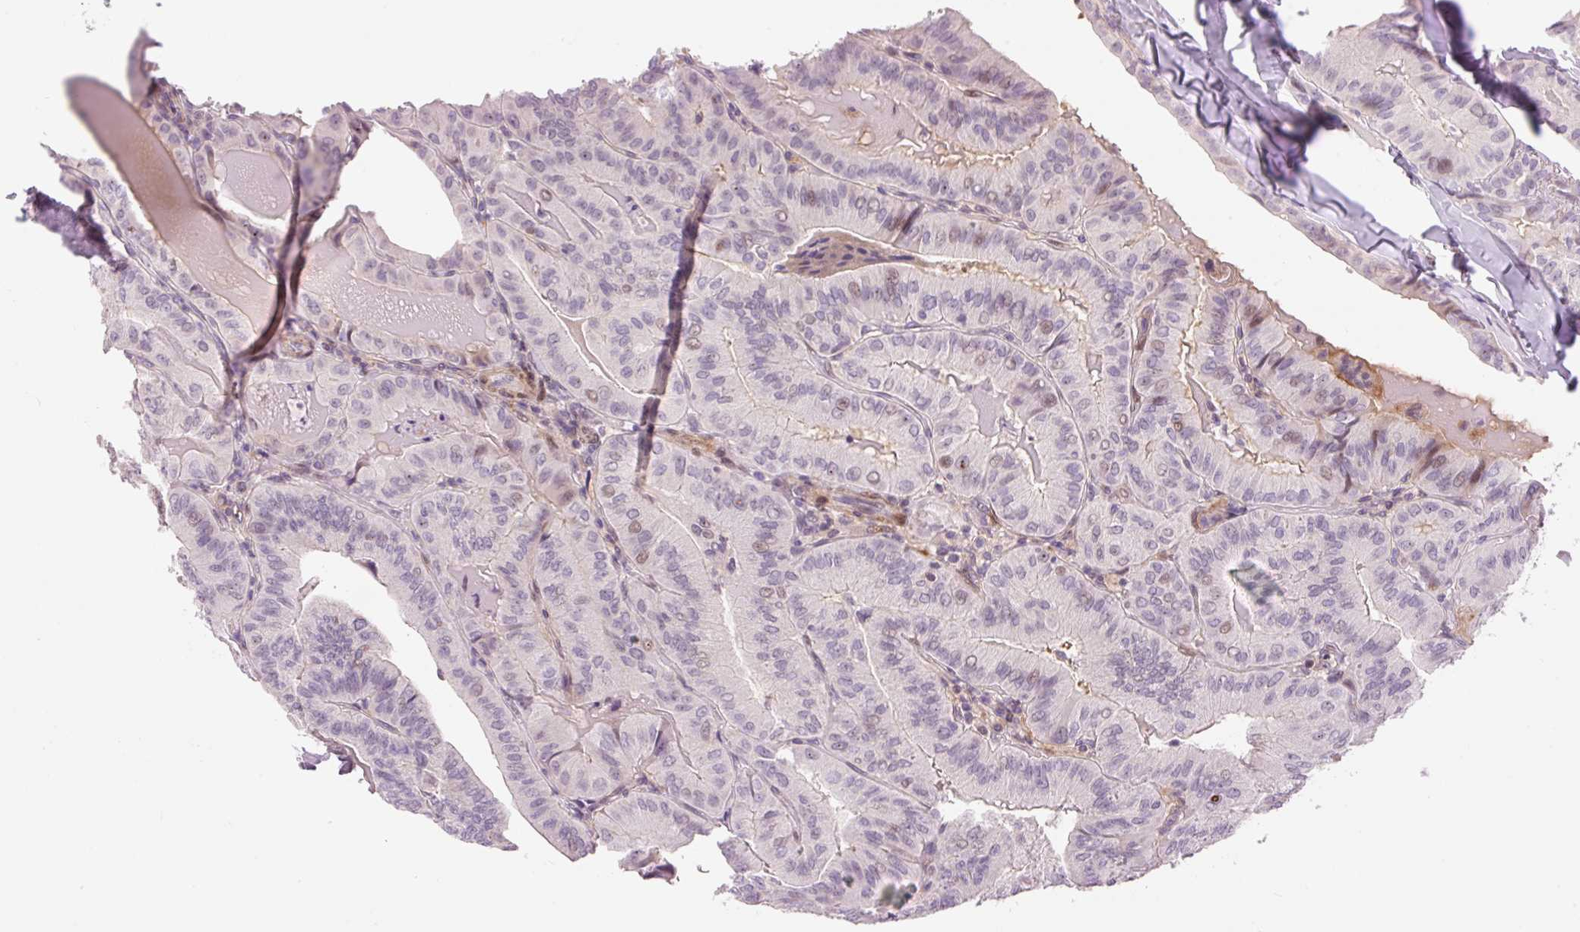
{"staining": {"intensity": "weak", "quantity": "<25%", "location": "nuclear"}, "tissue": "thyroid cancer", "cell_type": "Tumor cells", "image_type": "cancer", "snomed": [{"axis": "morphology", "description": "Papillary adenocarcinoma, NOS"}, {"axis": "topography", "description": "Thyroid gland"}], "caption": "Immunohistochemical staining of human thyroid cancer (papillary adenocarcinoma) shows no significant staining in tumor cells. (DAB (3,3'-diaminobenzidine) immunohistochemistry visualized using brightfield microscopy, high magnification).", "gene": "HNF1A", "patient": {"sex": "female", "age": 68}}